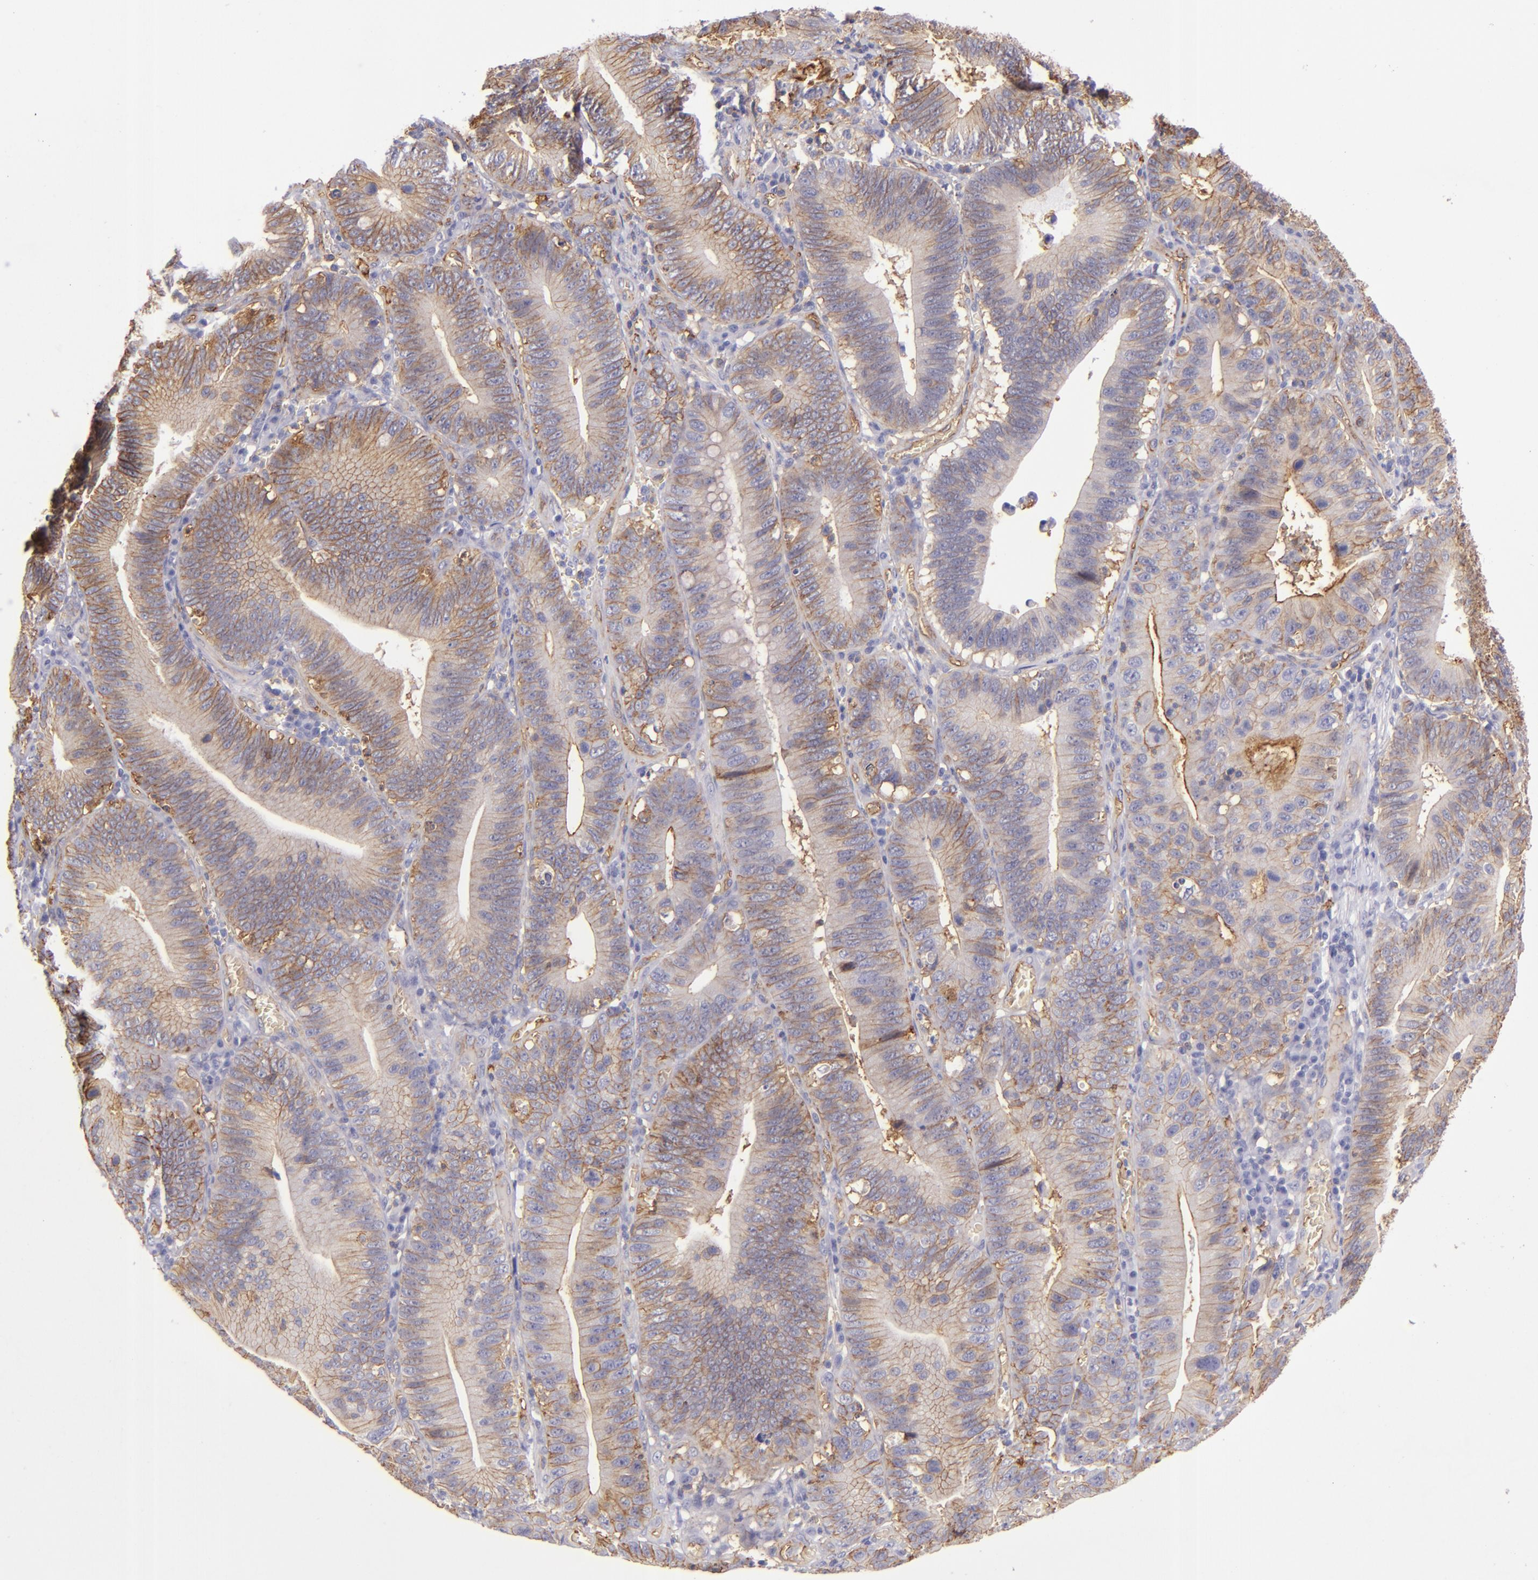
{"staining": {"intensity": "weak", "quantity": ">75%", "location": "cytoplasmic/membranous"}, "tissue": "stomach cancer", "cell_type": "Tumor cells", "image_type": "cancer", "snomed": [{"axis": "morphology", "description": "Adenocarcinoma, NOS"}, {"axis": "topography", "description": "Stomach"}, {"axis": "topography", "description": "Gastric cardia"}], "caption": "DAB immunohistochemical staining of human stomach cancer (adenocarcinoma) displays weak cytoplasmic/membranous protein staining in about >75% of tumor cells. (DAB = brown stain, brightfield microscopy at high magnification).", "gene": "CD9", "patient": {"sex": "male", "age": 59}}